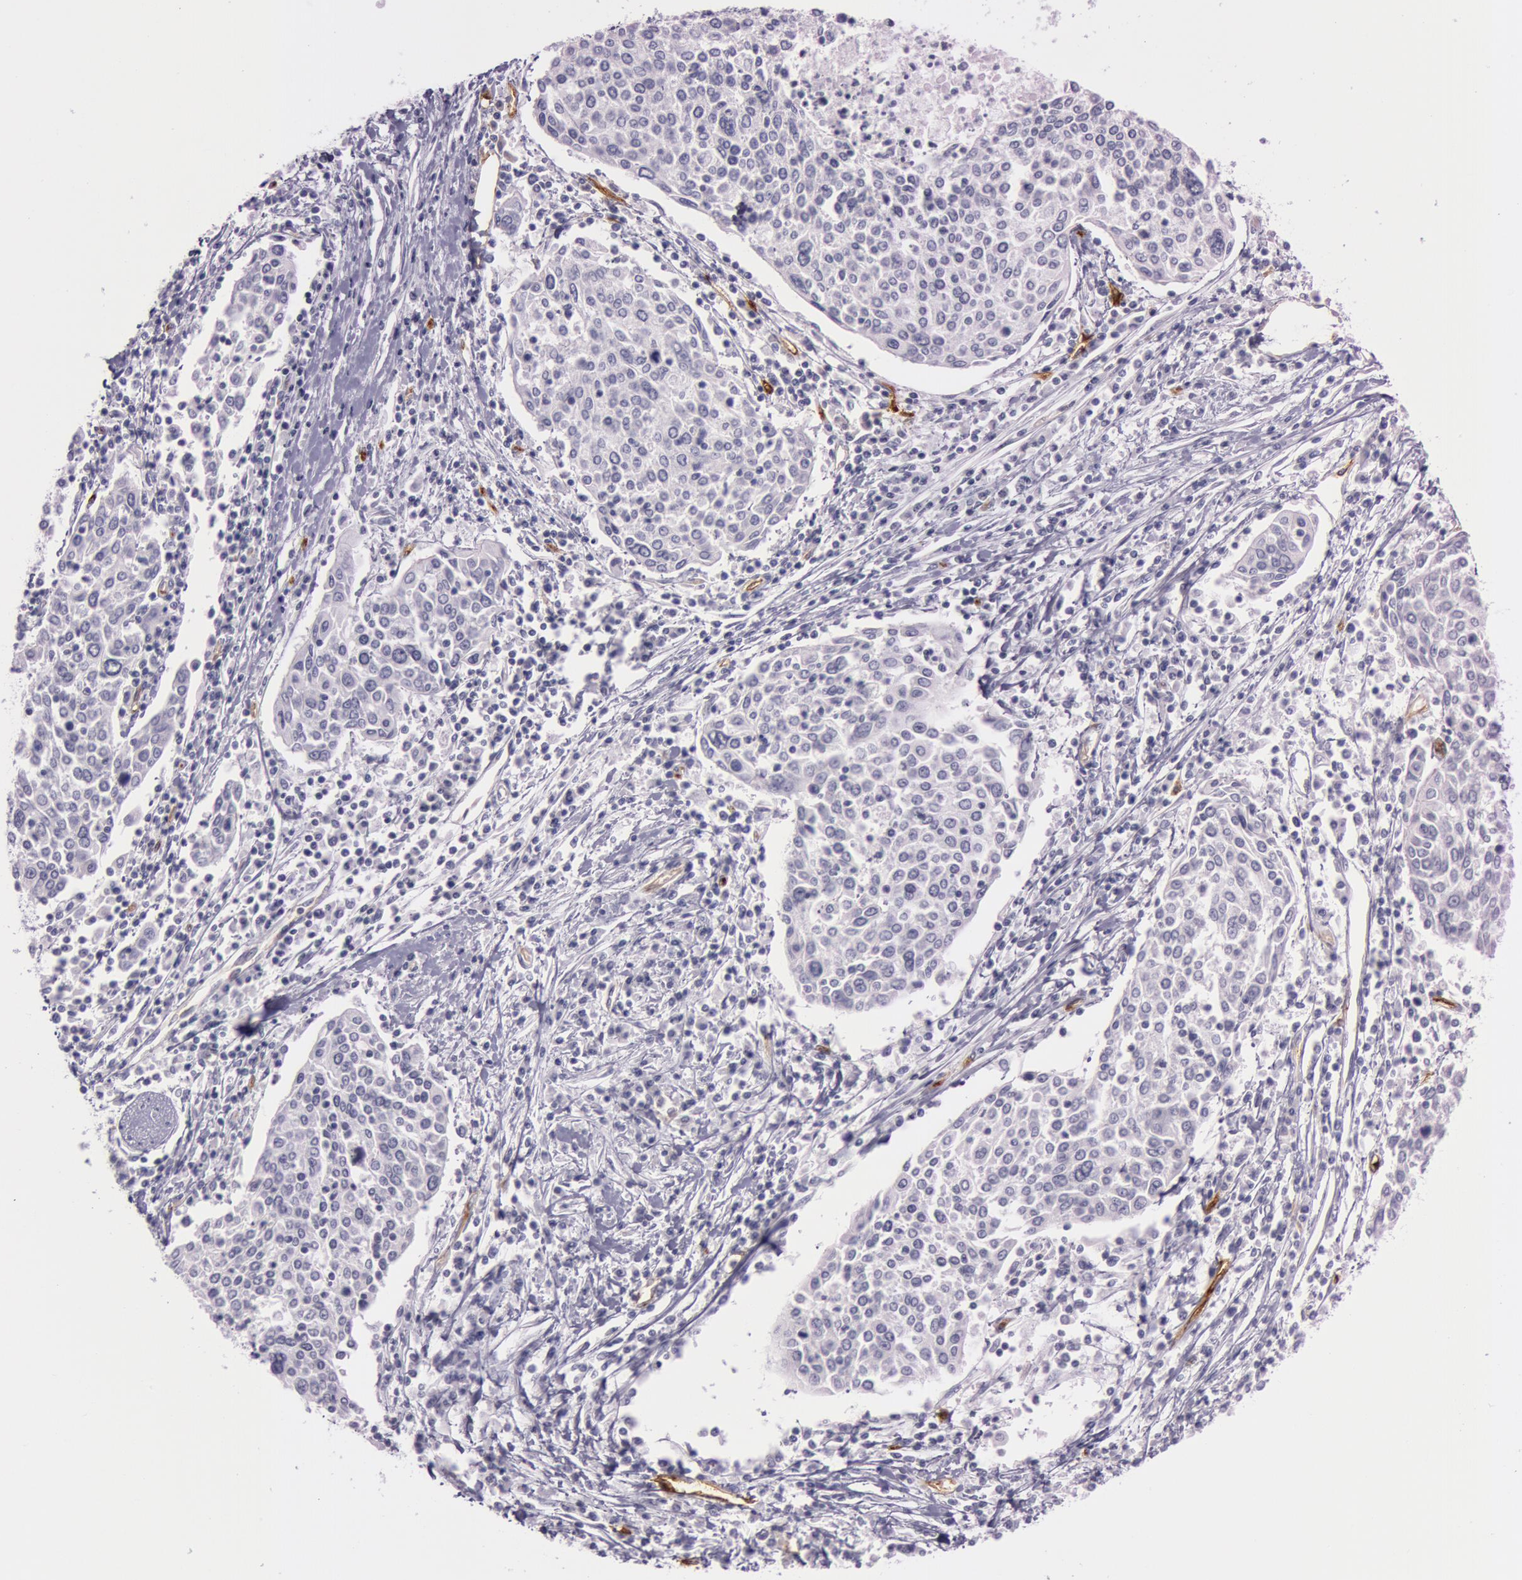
{"staining": {"intensity": "negative", "quantity": "none", "location": "none"}, "tissue": "cervical cancer", "cell_type": "Tumor cells", "image_type": "cancer", "snomed": [{"axis": "morphology", "description": "Squamous cell carcinoma, NOS"}, {"axis": "topography", "description": "Cervix"}], "caption": "IHC of human cervical cancer exhibits no positivity in tumor cells. The staining is performed using DAB brown chromogen with nuclei counter-stained in using hematoxylin.", "gene": "FOLH1", "patient": {"sex": "female", "age": 40}}